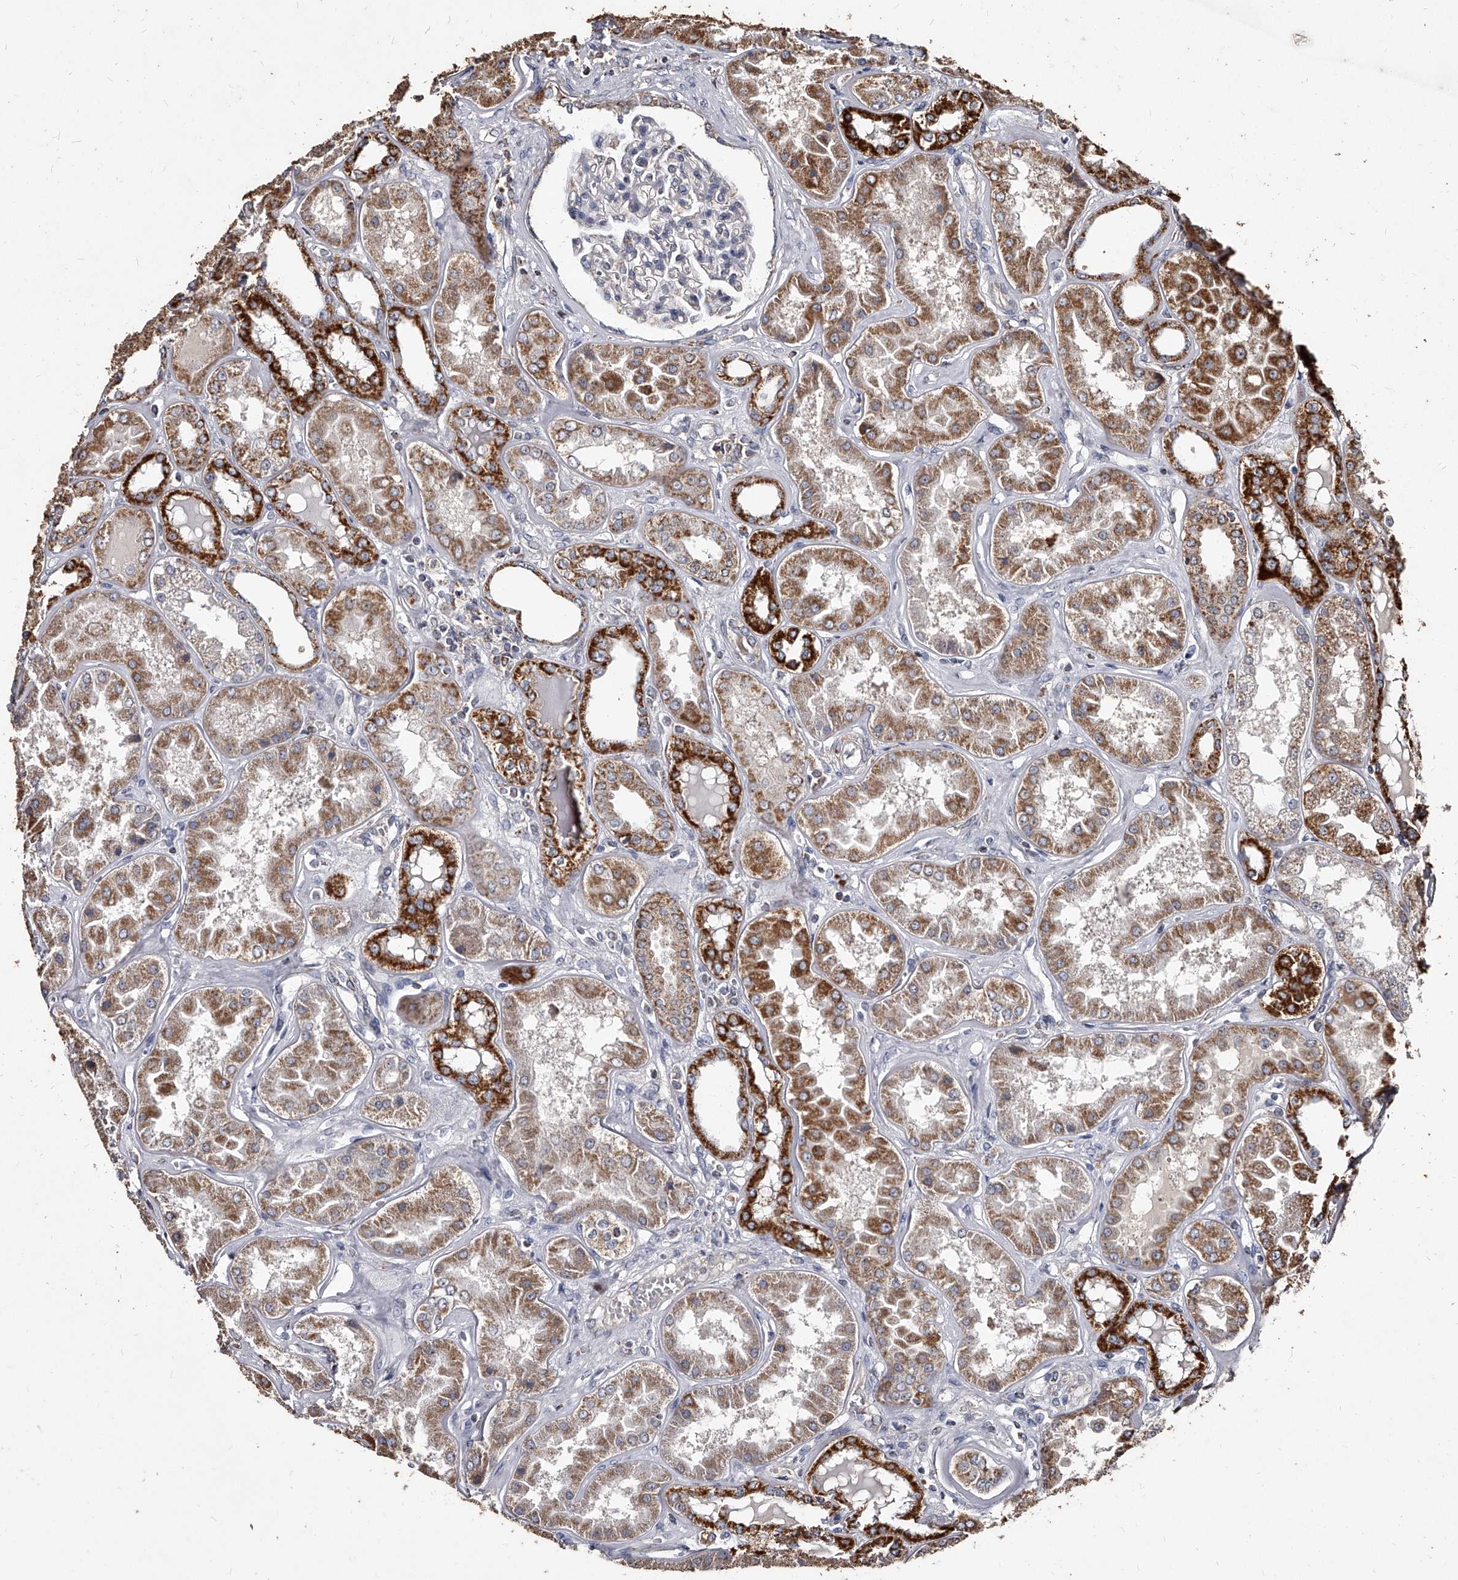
{"staining": {"intensity": "weak", "quantity": "<25%", "location": "cytoplasmic/membranous"}, "tissue": "kidney", "cell_type": "Cells in glomeruli", "image_type": "normal", "snomed": [{"axis": "morphology", "description": "Normal tissue, NOS"}, {"axis": "topography", "description": "Kidney"}], "caption": "Kidney stained for a protein using IHC shows no staining cells in glomeruli.", "gene": "GPR183", "patient": {"sex": "female", "age": 56}}